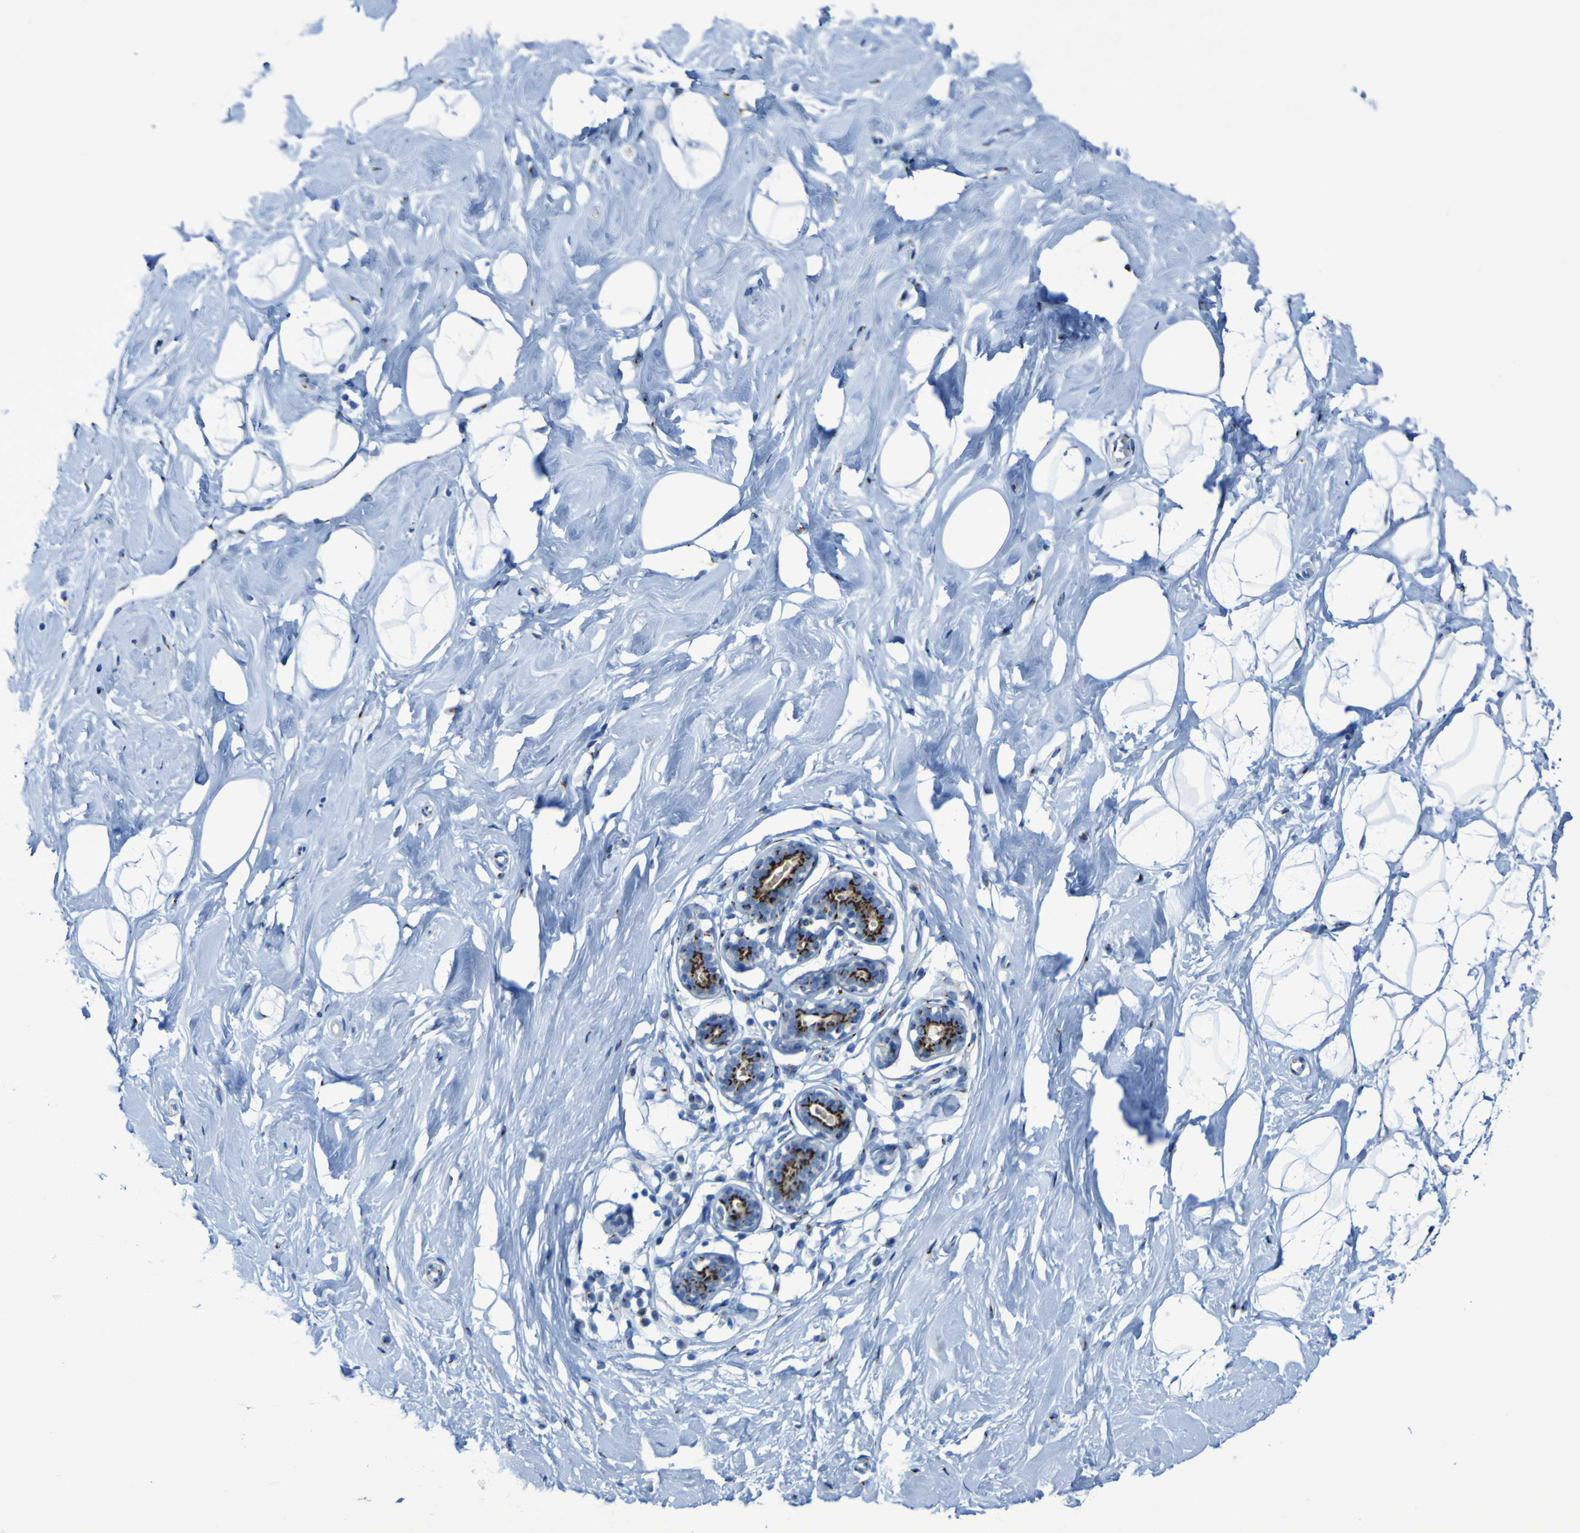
{"staining": {"intensity": "negative", "quantity": "none", "location": "none"}, "tissue": "breast", "cell_type": "Adipocytes", "image_type": "normal", "snomed": [{"axis": "morphology", "description": "Normal tissue, NOS"}, {"axis": "topography", "description": "Breast"}], "caption": "The immunohistochemistry (IHC) micrograph has no significant positivity in adipocytes of breast. The staining is performed using DAB (3,3'-diaminobenzidine) brown chromogen with nuclei counter-stained in using hematoxylin.", "gene": "GOLM1", "patient": {"sex": "female", "age": 23}}